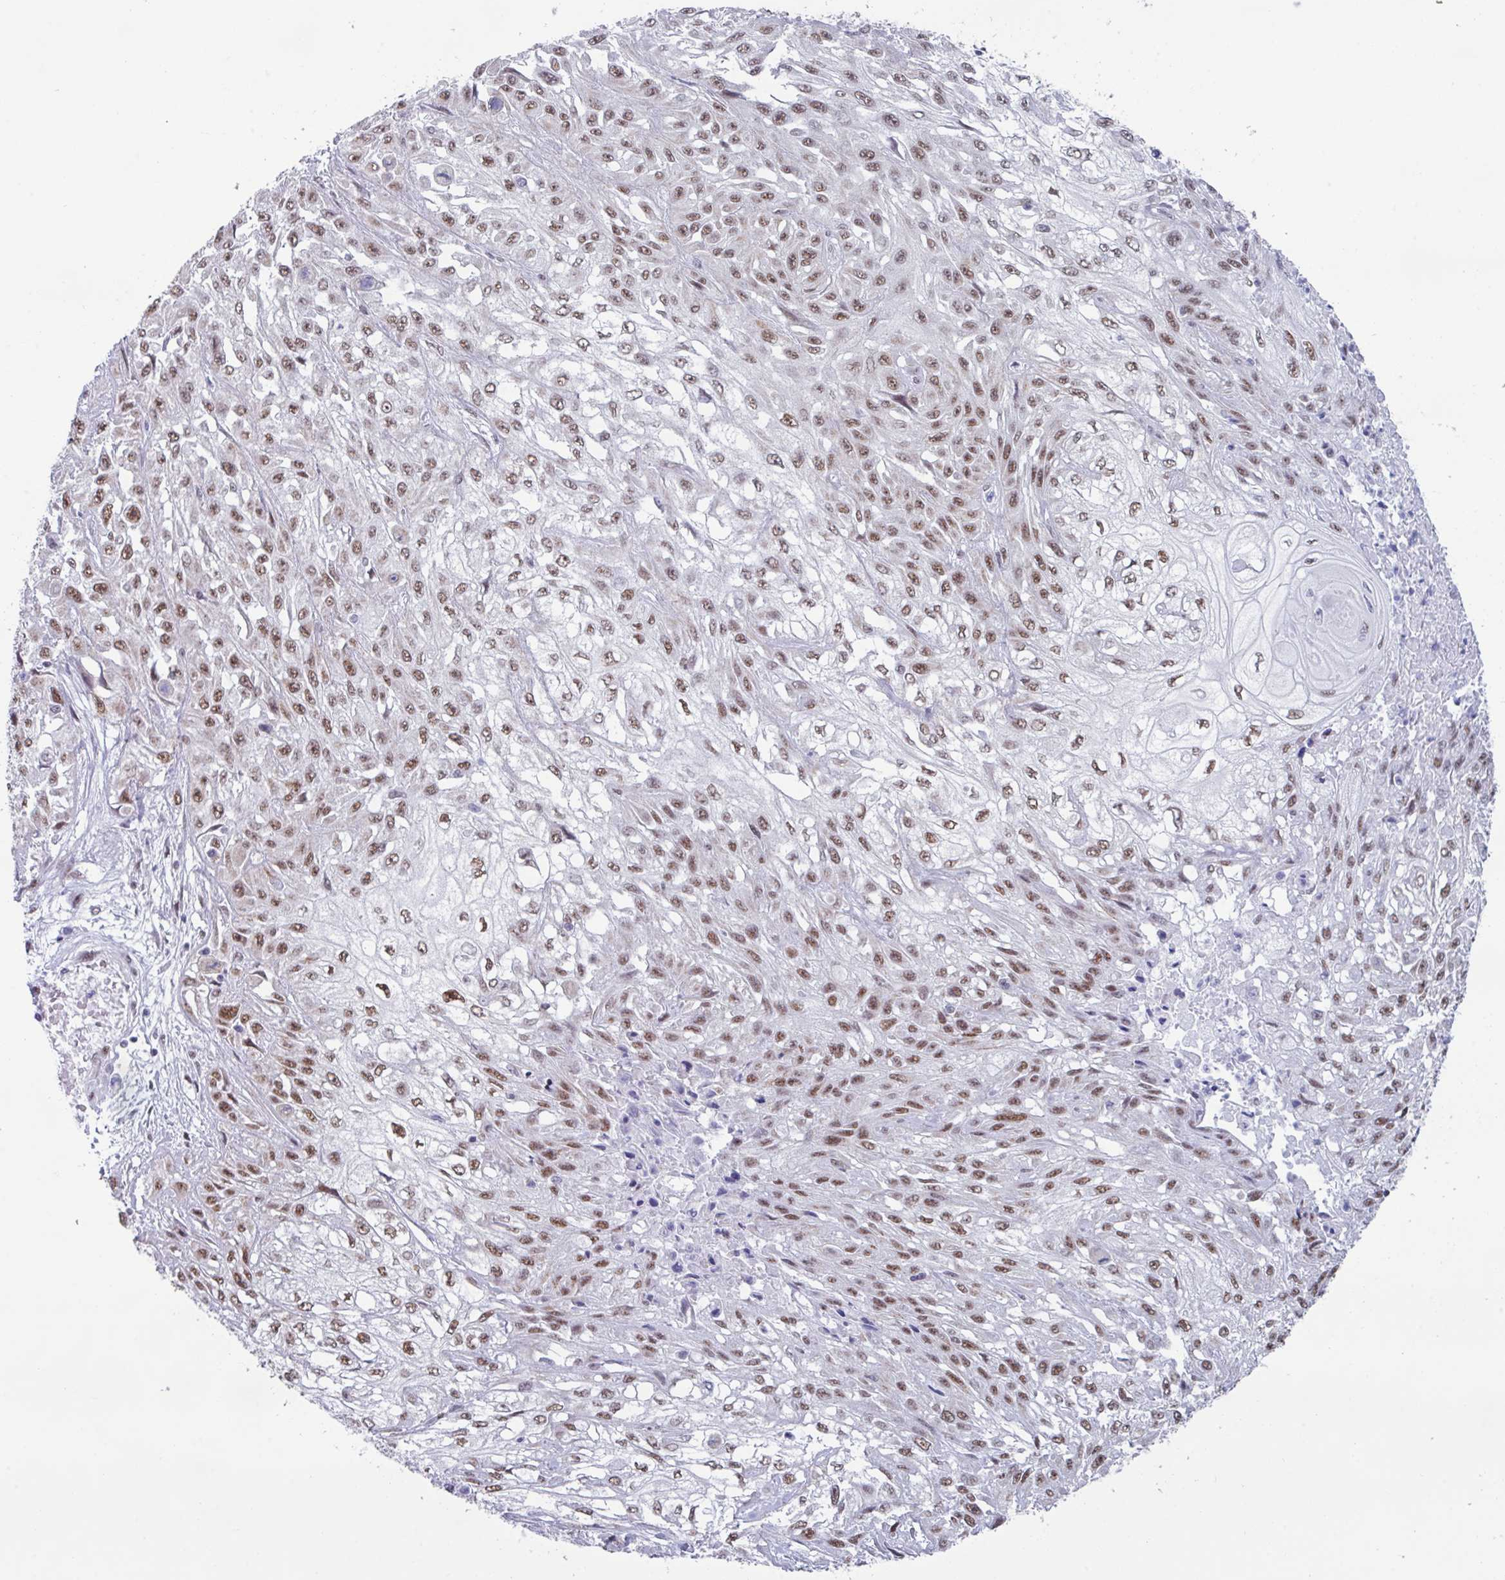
{"staining": {"intensity": "moderate", "quantity": ">75%", "location": "nuclear"}, "tissue": "skin cancer", "cell_type": "Tumor cells", "image_type": "cancer", "snomed": [{"axis": "morphology", "description": "Squamous cell carcinoma, NOS"}, {"axis": "morphology", "description": "Squamous cell carcinoma, metastatic, NOS"}, {"axis": "topography", "description": "Skin"}, {"axis": "topography", "description": "Lymph node"}], "caption": "Tumor cells exhibit moderate nuclear positivity in about >75% of cells in skin cancer (metastatic squamous cell carcinoma).", "gene": "PUF60", "patient": {"sex": "male", "age": 75}}